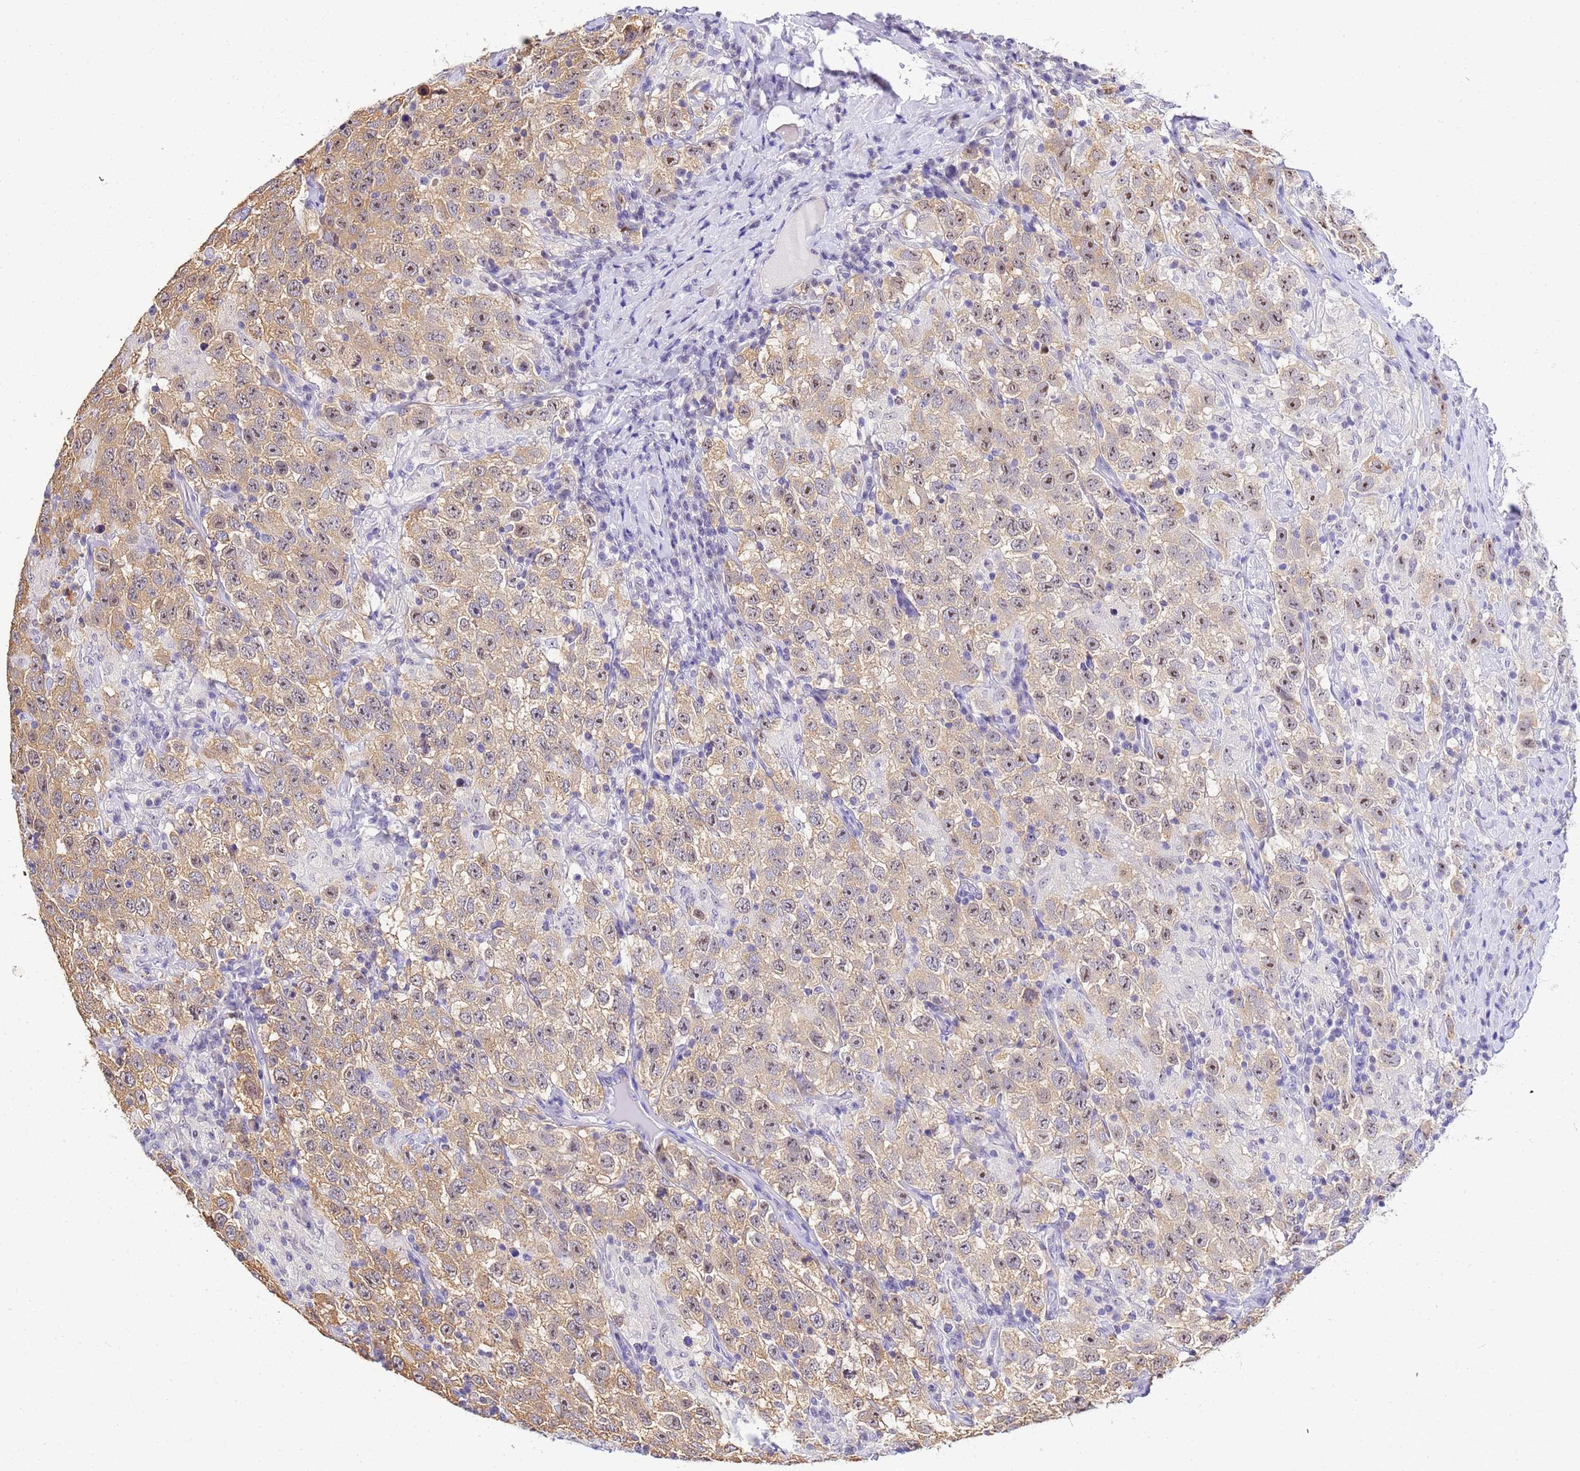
{"staining": {"intensity": "moderate", "quantity": "25%-75%", "location": "cytoplasmic/membranous,nuclear"}, "tissue": "testis cancer", "cell_type": "Tumor cells", "image_type": "cancer", "snomed": [{"axis": "morphology", "description": "Seminoma, NOS"}, {"axis": "topography", "description": "Testis"}], "caption": "Human testis seminoma stained with a protein marker exhibits moderate staining in tumor cells.", "gene": "ACTL6B", "patient": {"sex": "male", "age": 41}}